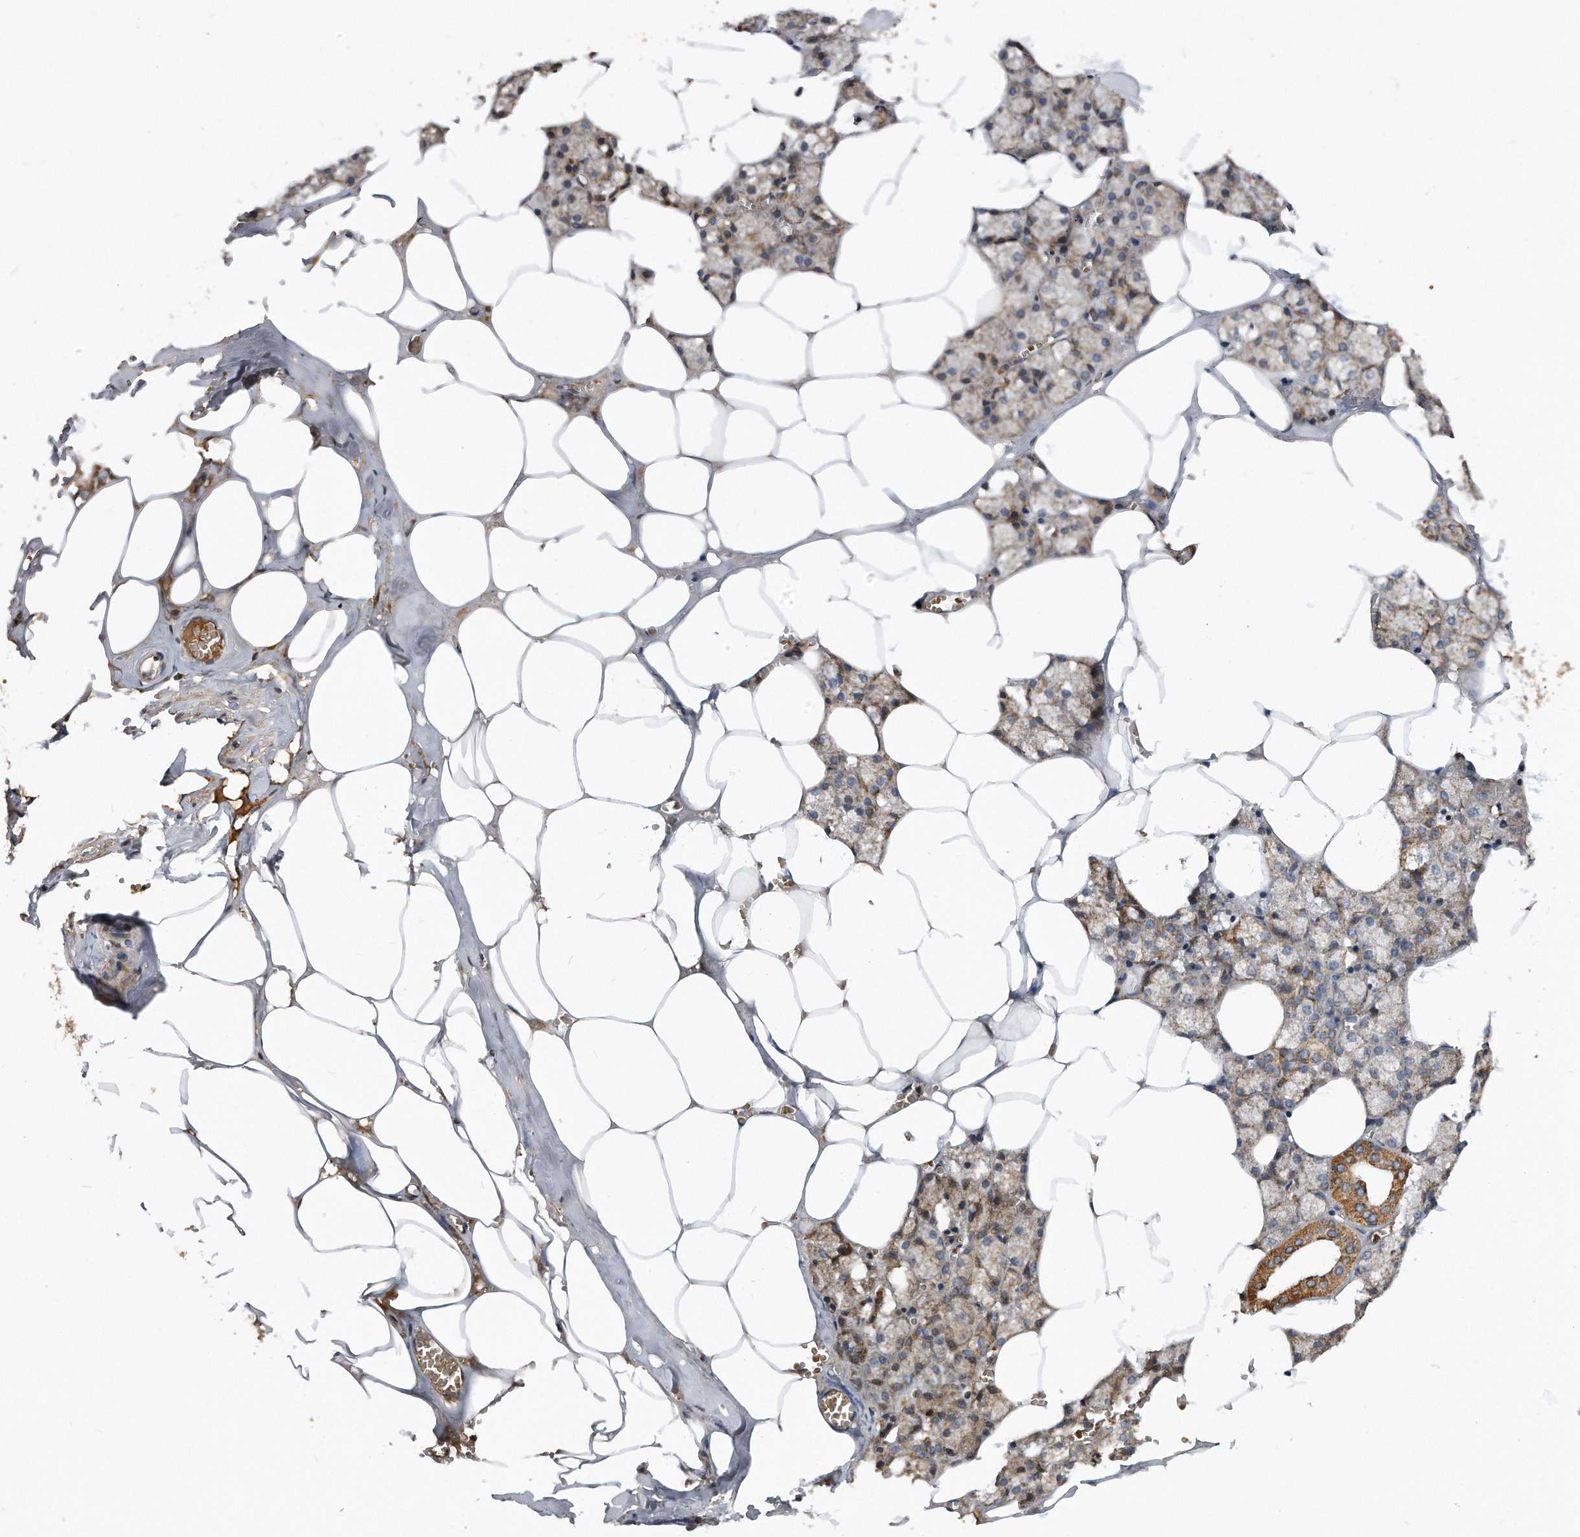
{"staining": {"intensity": "moderate", "quantity": "25%-75%", "location": "cytoplasmic/membranous"}, "tissue": "salivary gland", "cell_type": "Glandular cells", "image_type": "normal", "snomed": [{"axis": "morphology", "description": "Normal tissue, NOS"}, {"axis": "topography", "description": "Salivary gland"}], "caption": "Immunohistochemistry (IHC) staining of normal salivary gland, which shows medium levels of moderate cytoplasmic/membranous positivity in approximately 25%-75% of glandular cells indicating moderate cytoplasmic/membranous protein positivity. The staining was performed using DAB (brown) for protein detection and nuclei were counterstained in hematoxylin (blue).", "gene": "PPP5C", "patient": {"sex": "male", "age": 62}}